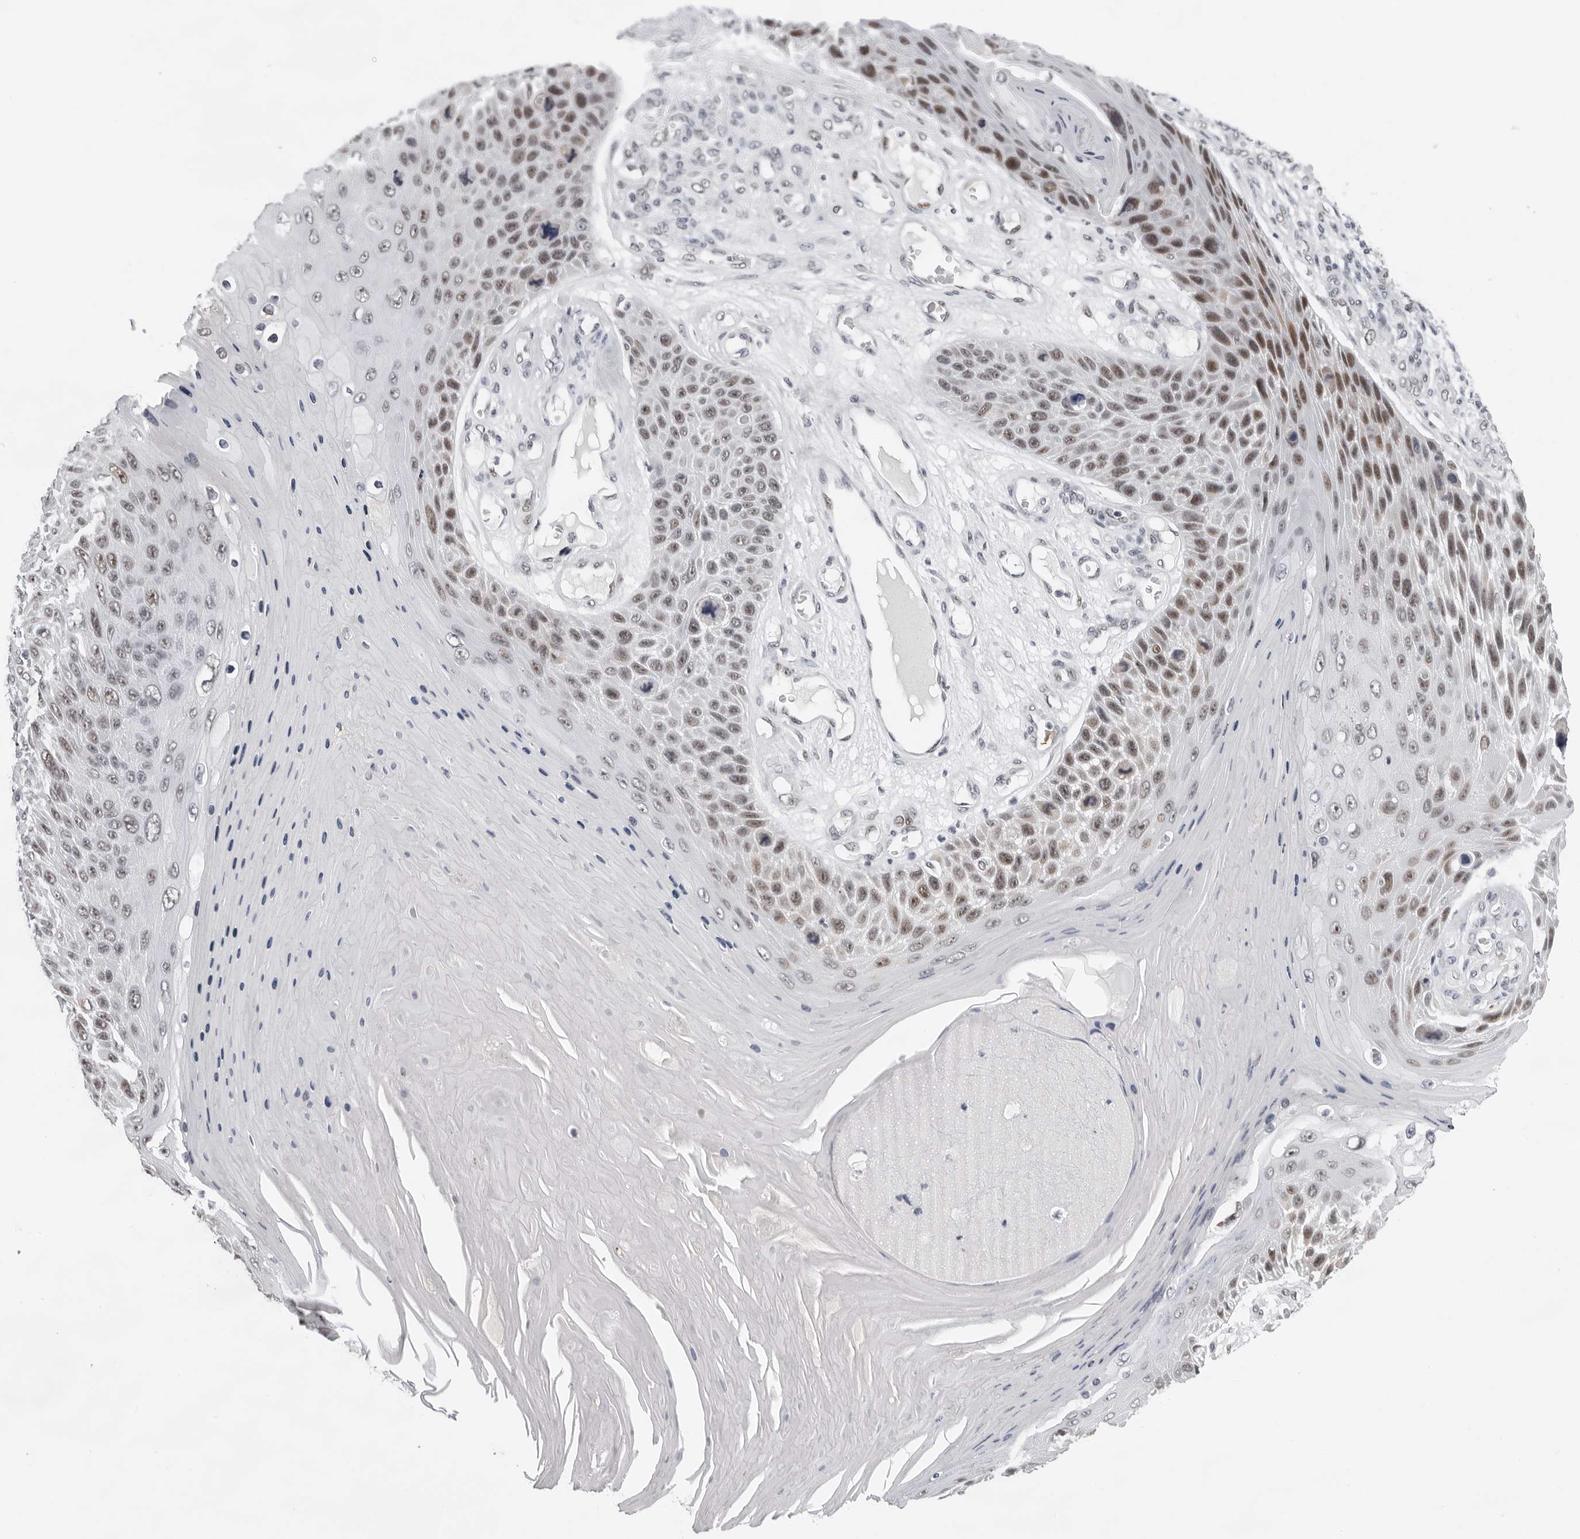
{"staining": {"intensity": "moderate", "quantity": "25%-75%", "location": "nuclear"}, "tissue": "skin cancer", "cell_type": "Tumor cells", "image_type": "cancer", "snomed": [{"axis": "morphology", "description": "Squamous cell carcinoma, NOS"}, {"axis": "topography", "description": "Skin"}], "caption": "Immunohistochemical staining of squamous cell carcinoma (skin) shows medium levels of moderate nuclear protein positivity in about 25%-75% of tumor cells. Using DAB (brown) and hematoxylin (blue) stains, captured at high magnification using brightfield microscopy.", "gene": "USP1", "patient": {"sex": "female", "age": 88}}